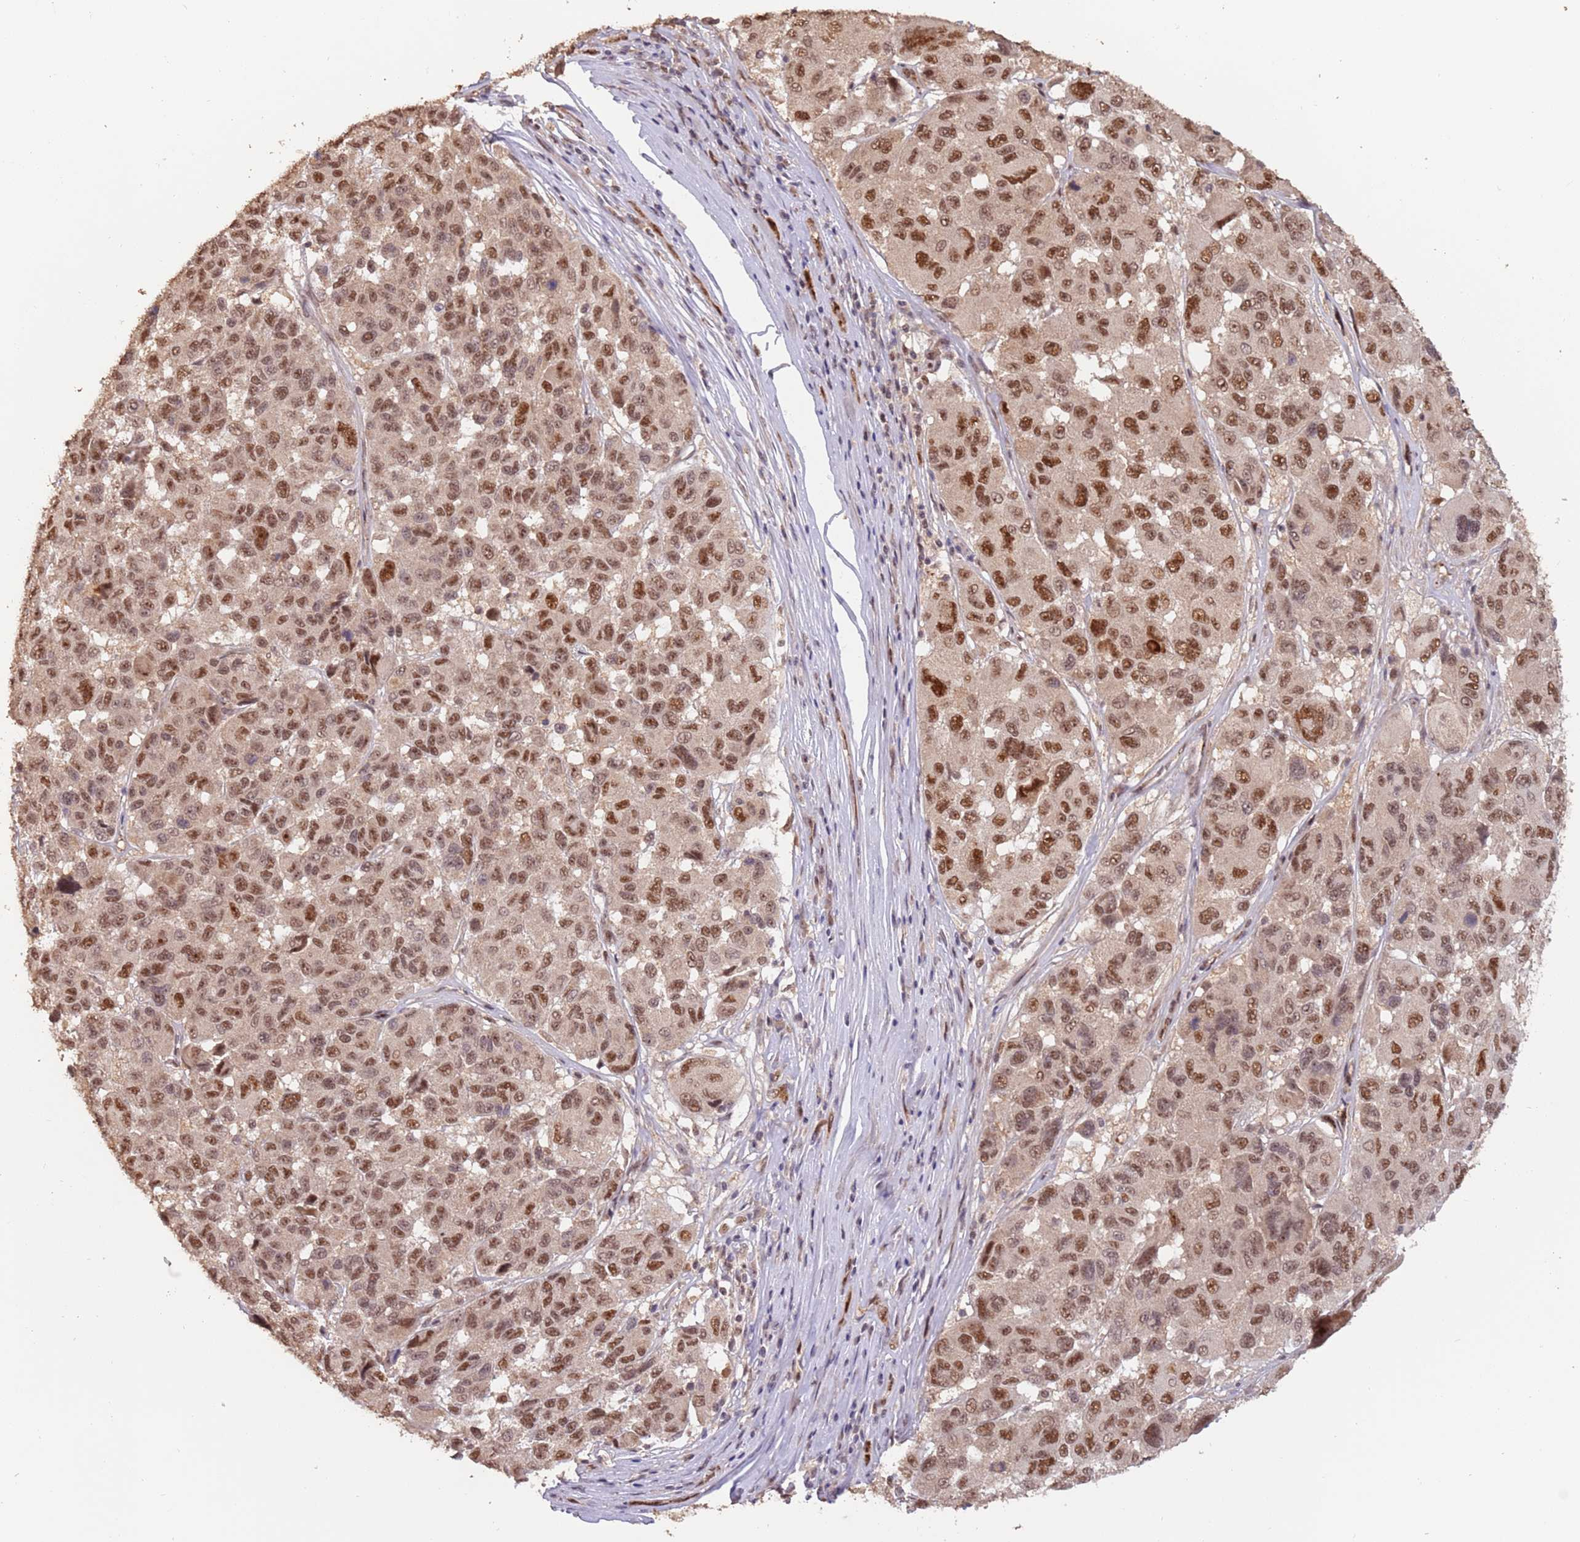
{"staining": {"intensity": "strong", "quantity": ">75%", "location": "nuclear"}, "tissue": "melanoma", "cell_type": "Tumor cells", "image_type": "cancer", "snomed": [{"axis": "morphology", "description": "Malignant melanoma, NOS"}, {"axis": "topography", "description": "Skin"}], "caption": "IHC photomicrograph of neoplastic tissue: human melanoma stained using immunohistochemistry (IHC) demonstrates high levels of strong protein expression localized specifically in the nuclear of tumor cells, appearing as a nuclear brown color.", "gene": "RFXANK", "patient": {"sex": "female", "age": 66}}